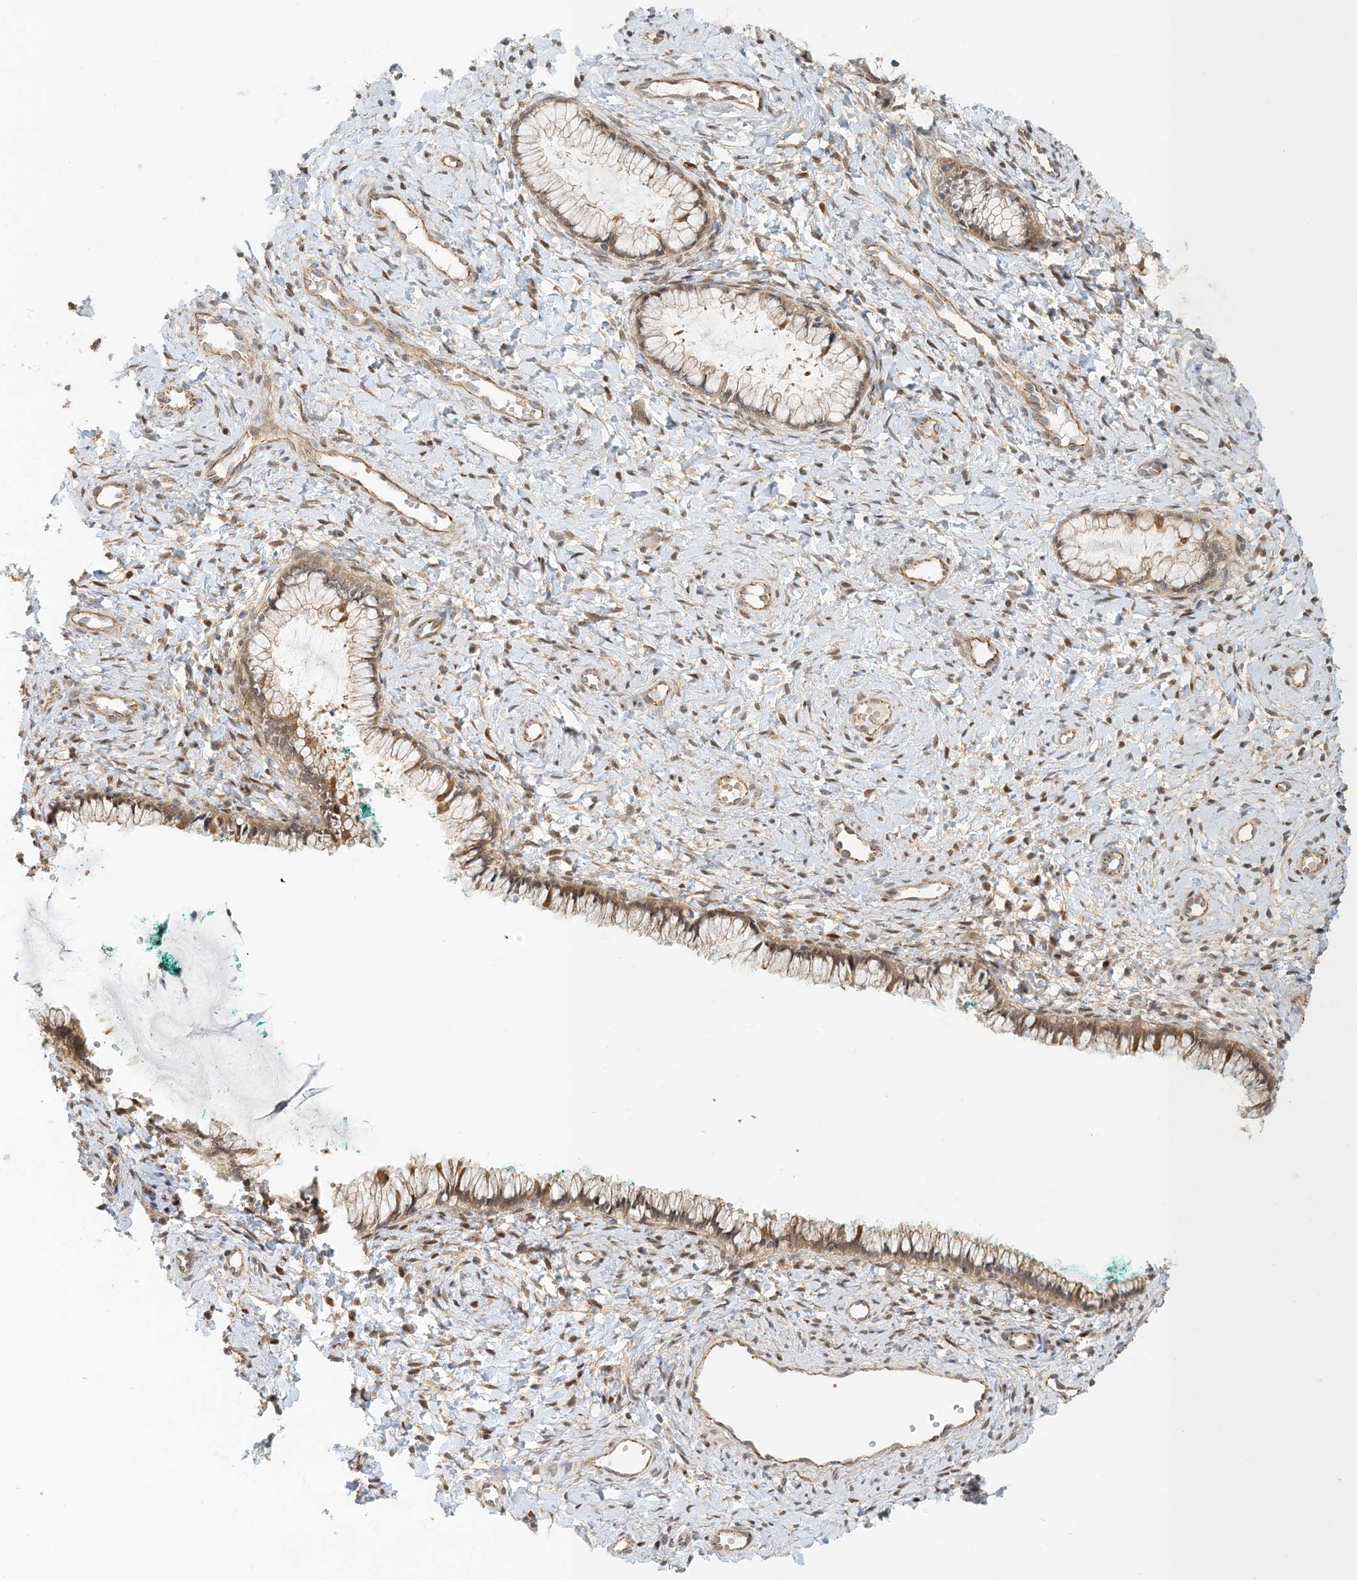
{"staining": {"intensity": "moderate", "quantity": "25%-75%", "location": "cytoplasmic/membranous"}, "tissue": "cervix", "cell_type": "Glandular cells", "image_type": "normal", "snomed": [{"axis": "morphology", "description": "Normal tissue, NOS"}, {"axis": "morphology", "description": "Adenocarcinoma, NOS"}, {"axis": "topography", "description": "Cervix"}], "caption": "A medium amount of moderate cytoplasmic/membranous expression is present in about 25%-75% of glandular cells in unremarkable cervix.", "gene": "MAPKBP1", "patient": {"sex": "female", "age": 29}}